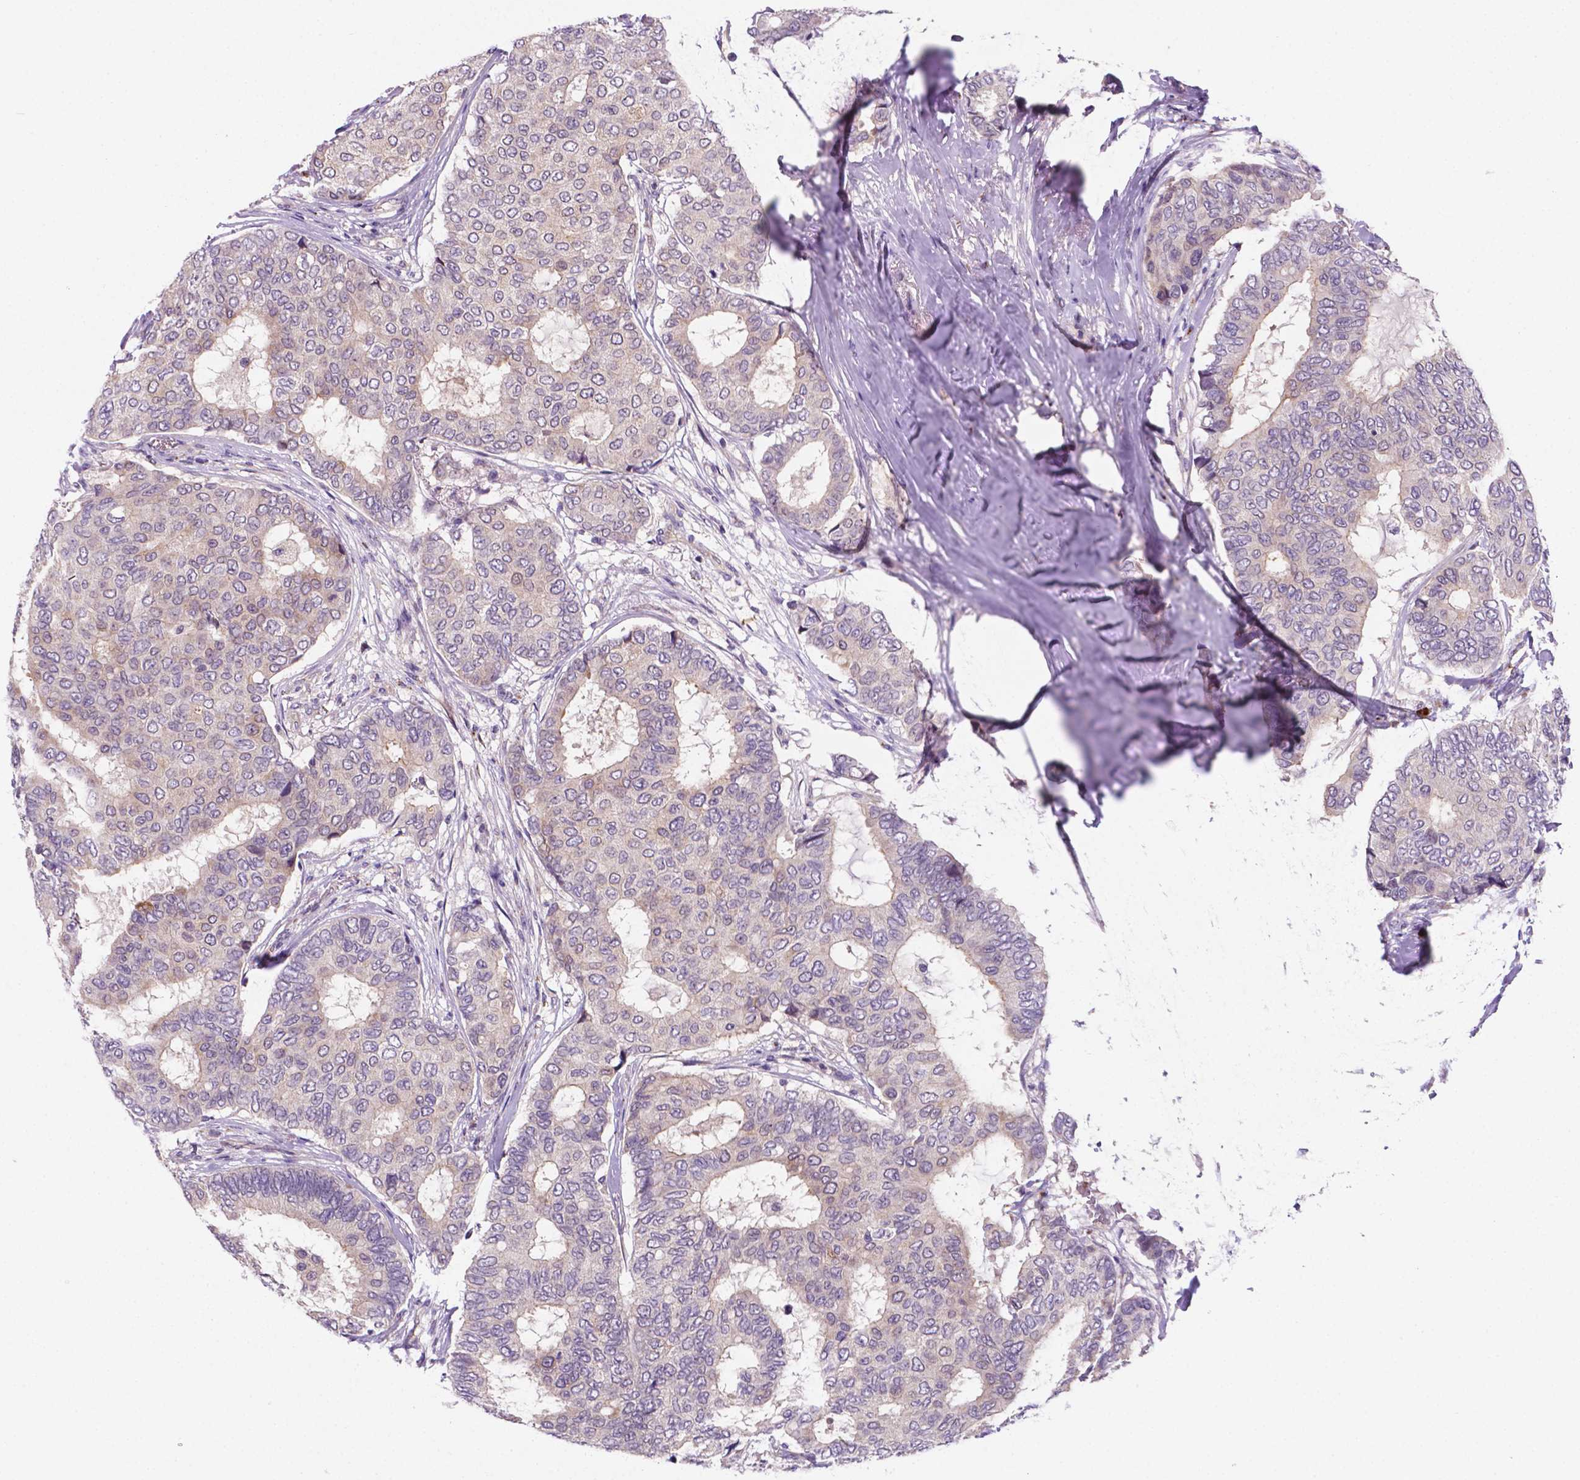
{"staining": {"intensity": "negative", "quantity": "none", "location": "none"}, "tissue": "breast cancer", "cell_type": "Tumor cells", "image_type": "cancer", "snomed": [{"axis": "morphology", "description": "Duct carcinoma"}, {"axis": "topography", "description": "Breast"}], "caption": "This is a image of immunohistochemistry staining of breast cancer, which shows no expression in tumor cells.", "gene": "TM4SF20", "patient": {"sex": "female", "age": 75}}